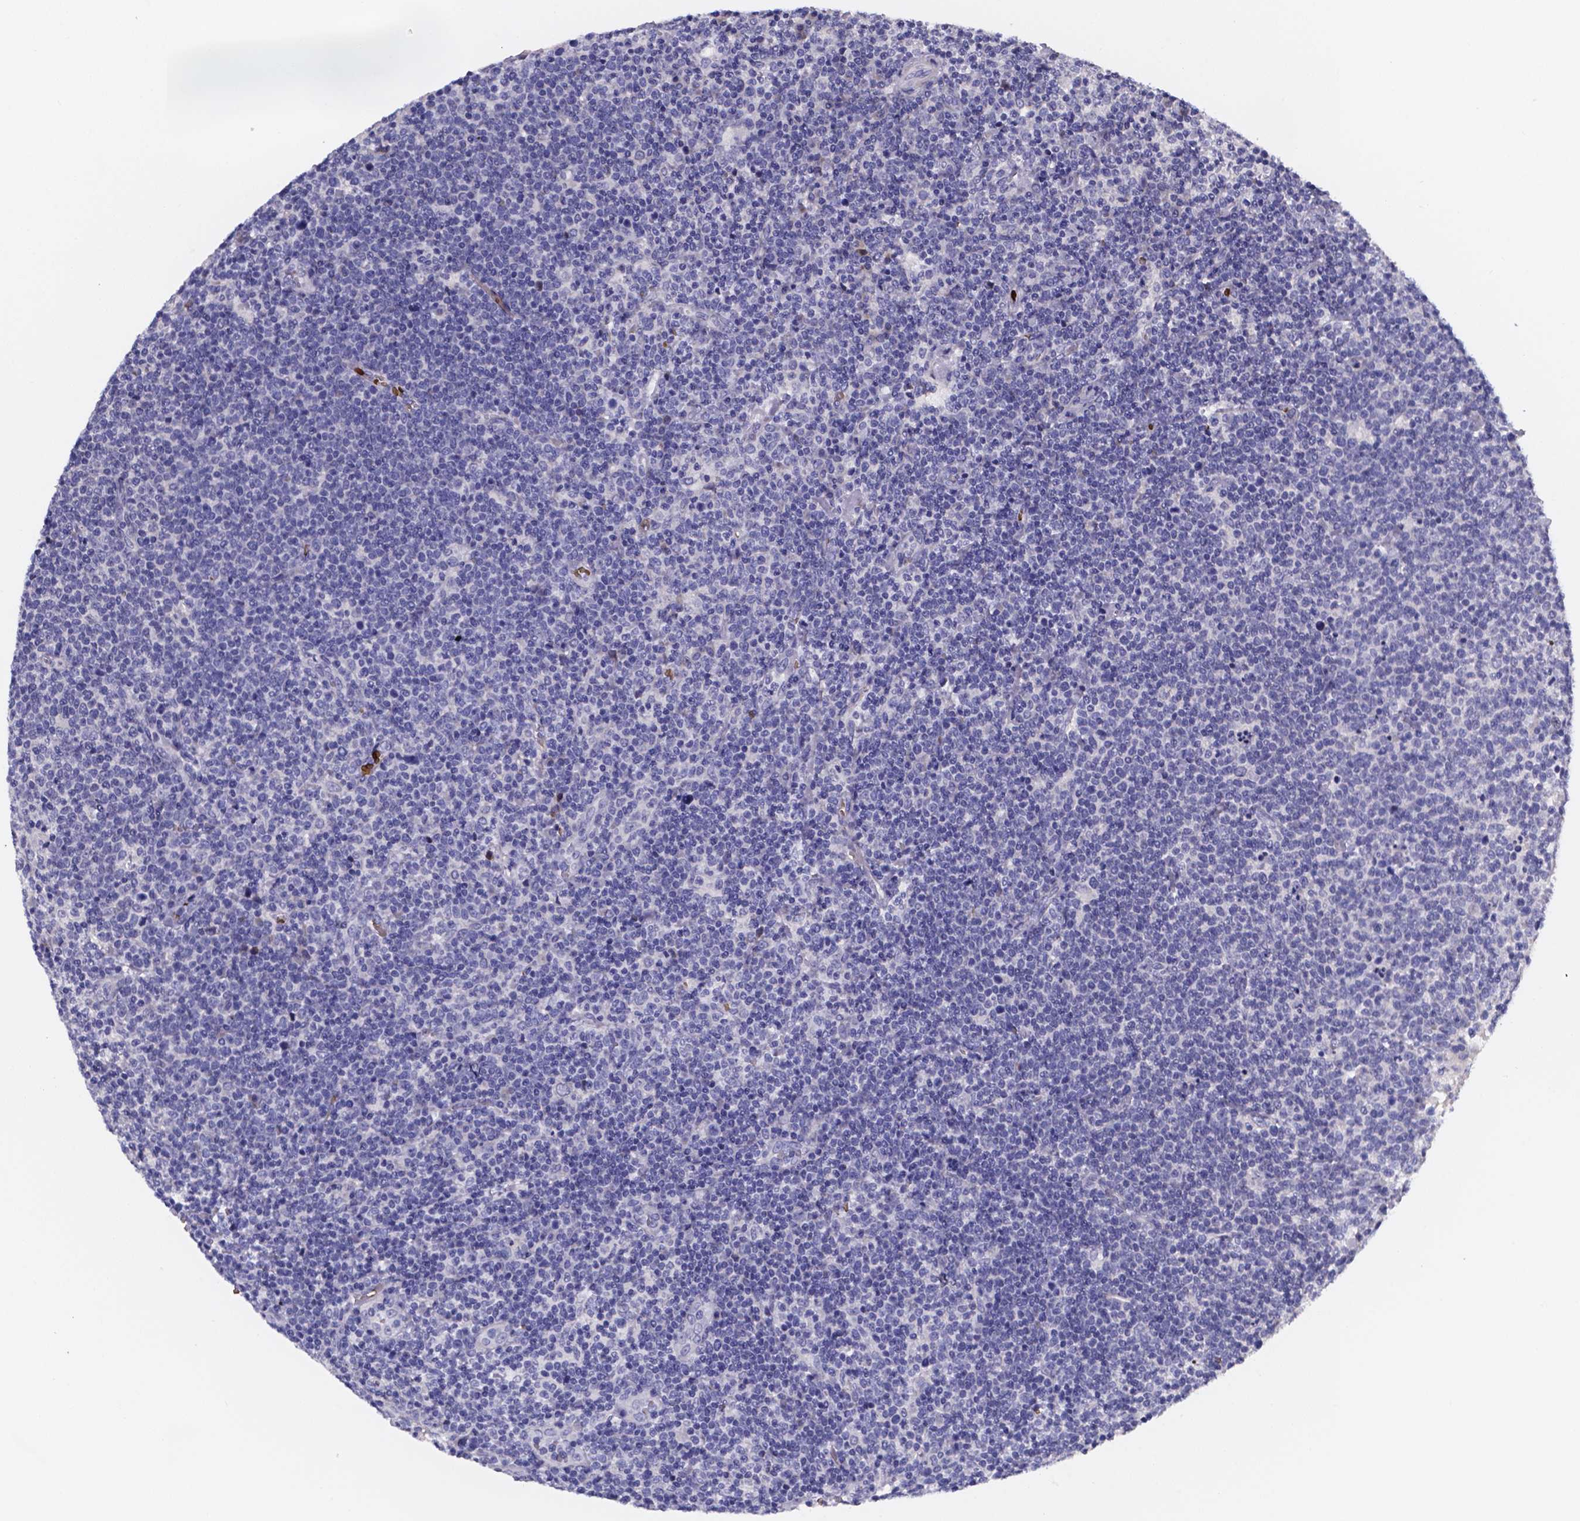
{"staining": {"intensity": "negative", "quantity": "none", "location": "none"}, "tissue": "lymphoma", "cell_type": "Tumor cells", "image_type": "cancer", "snomed": [{"axis": "morphology", "description": "Malignant lymphoma, non-Hodgkin's type, High grade"}, {"axis": "topography", "description": "Lymph node"}], "caption": "A photomicrograph of human lymphoma is negative for staining in tumor cells.", "gene": "GABRA3", "patient": {"sex": "male", "age": 61}}